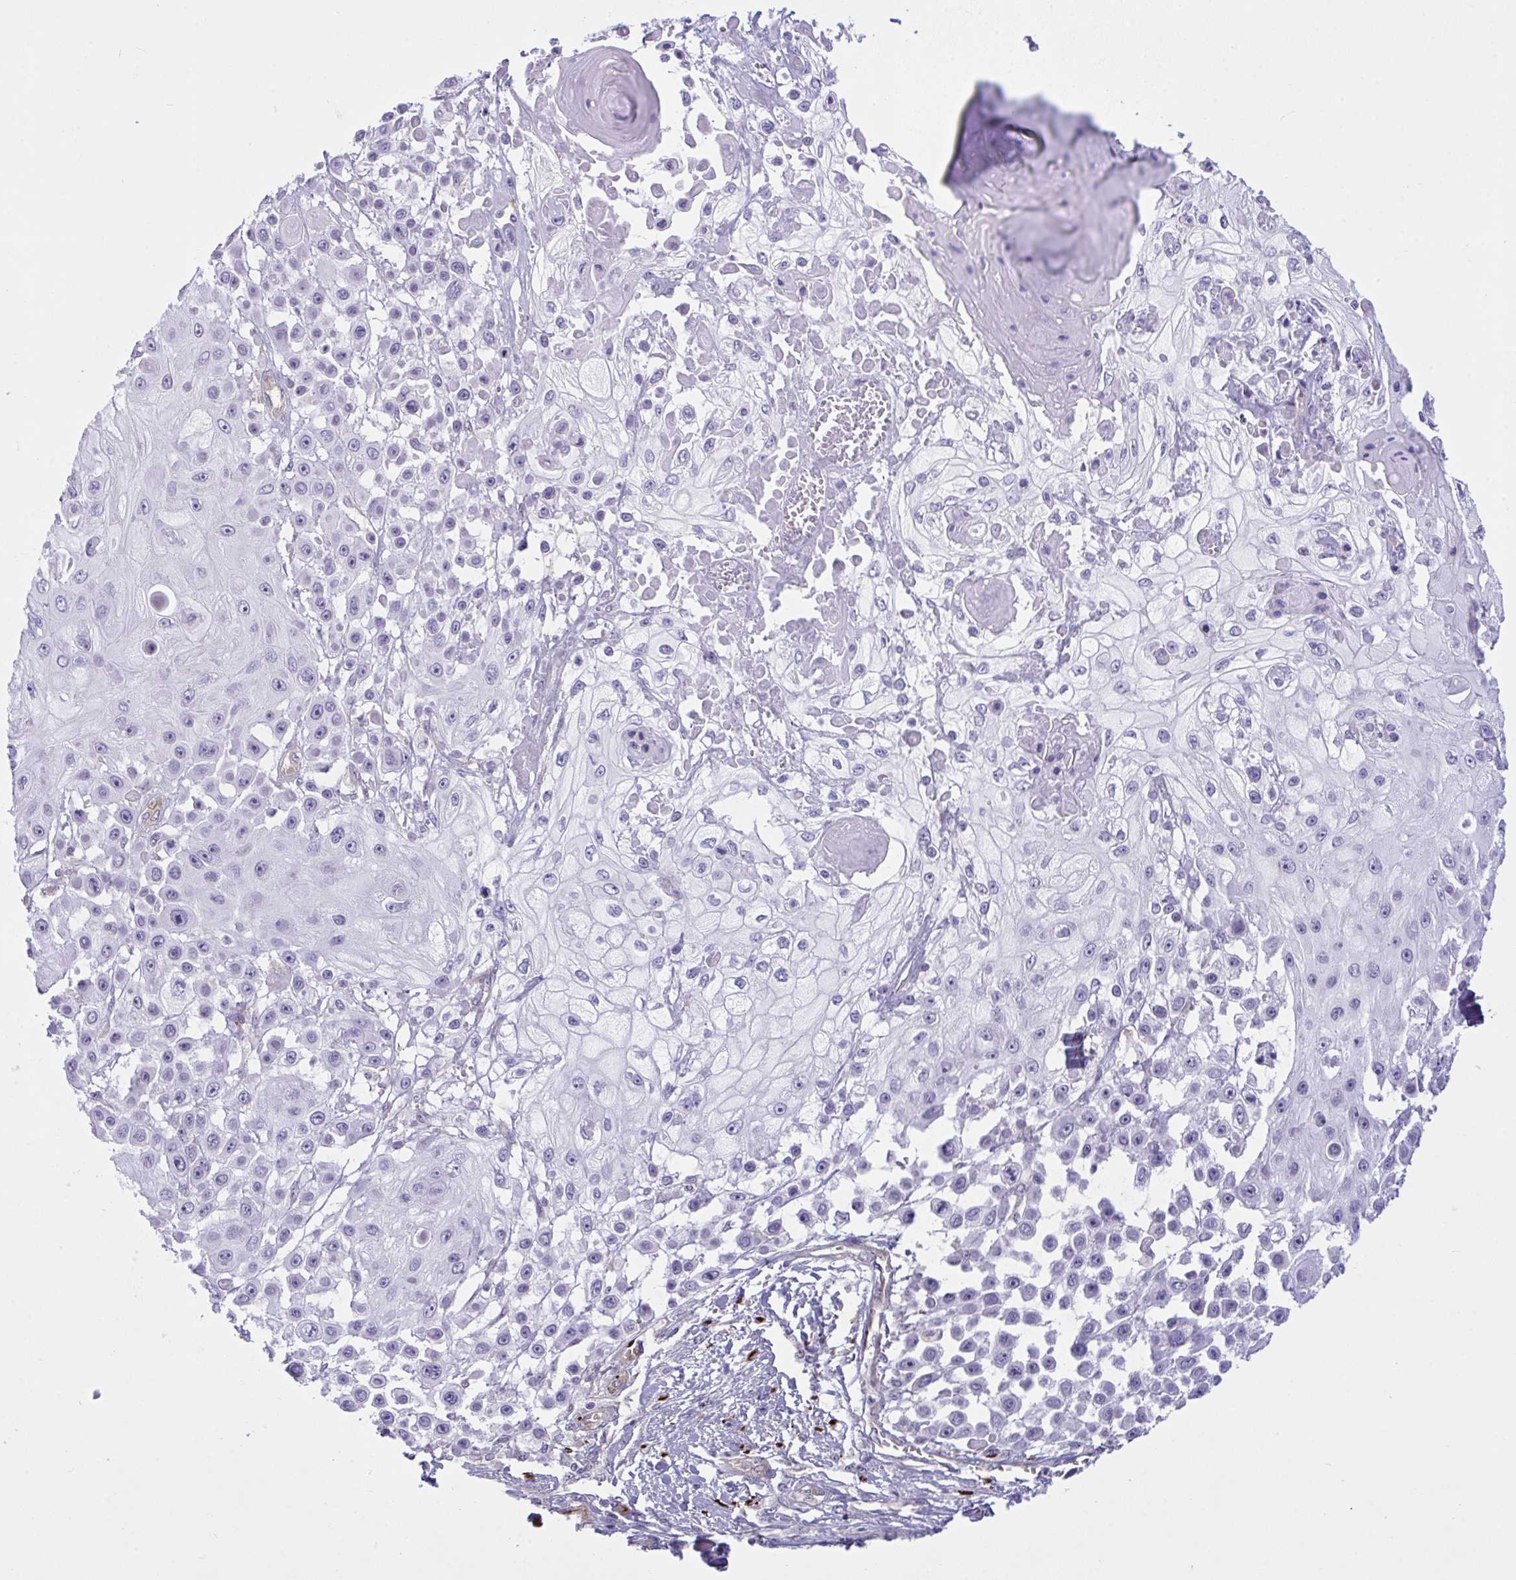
{"staining": {"intensity": "negative", "quantity": "none", "location": "none"}, "tissue": "skin cancer", "cell_type": "Tumor cells", "image_type": "cancer", "snomed": [{"axis": "morphology", "description": "Squamous cell carcinoma, NOS"}, {"axis": "topography", "description": "Skin"}], "caption": "Skin squamous cell carcinoma was stained to show a protein in brown. There is no significant positivity in tumor cells.", "gene": "PRRT4", "patient": {"sex": "male", "age": 67}}